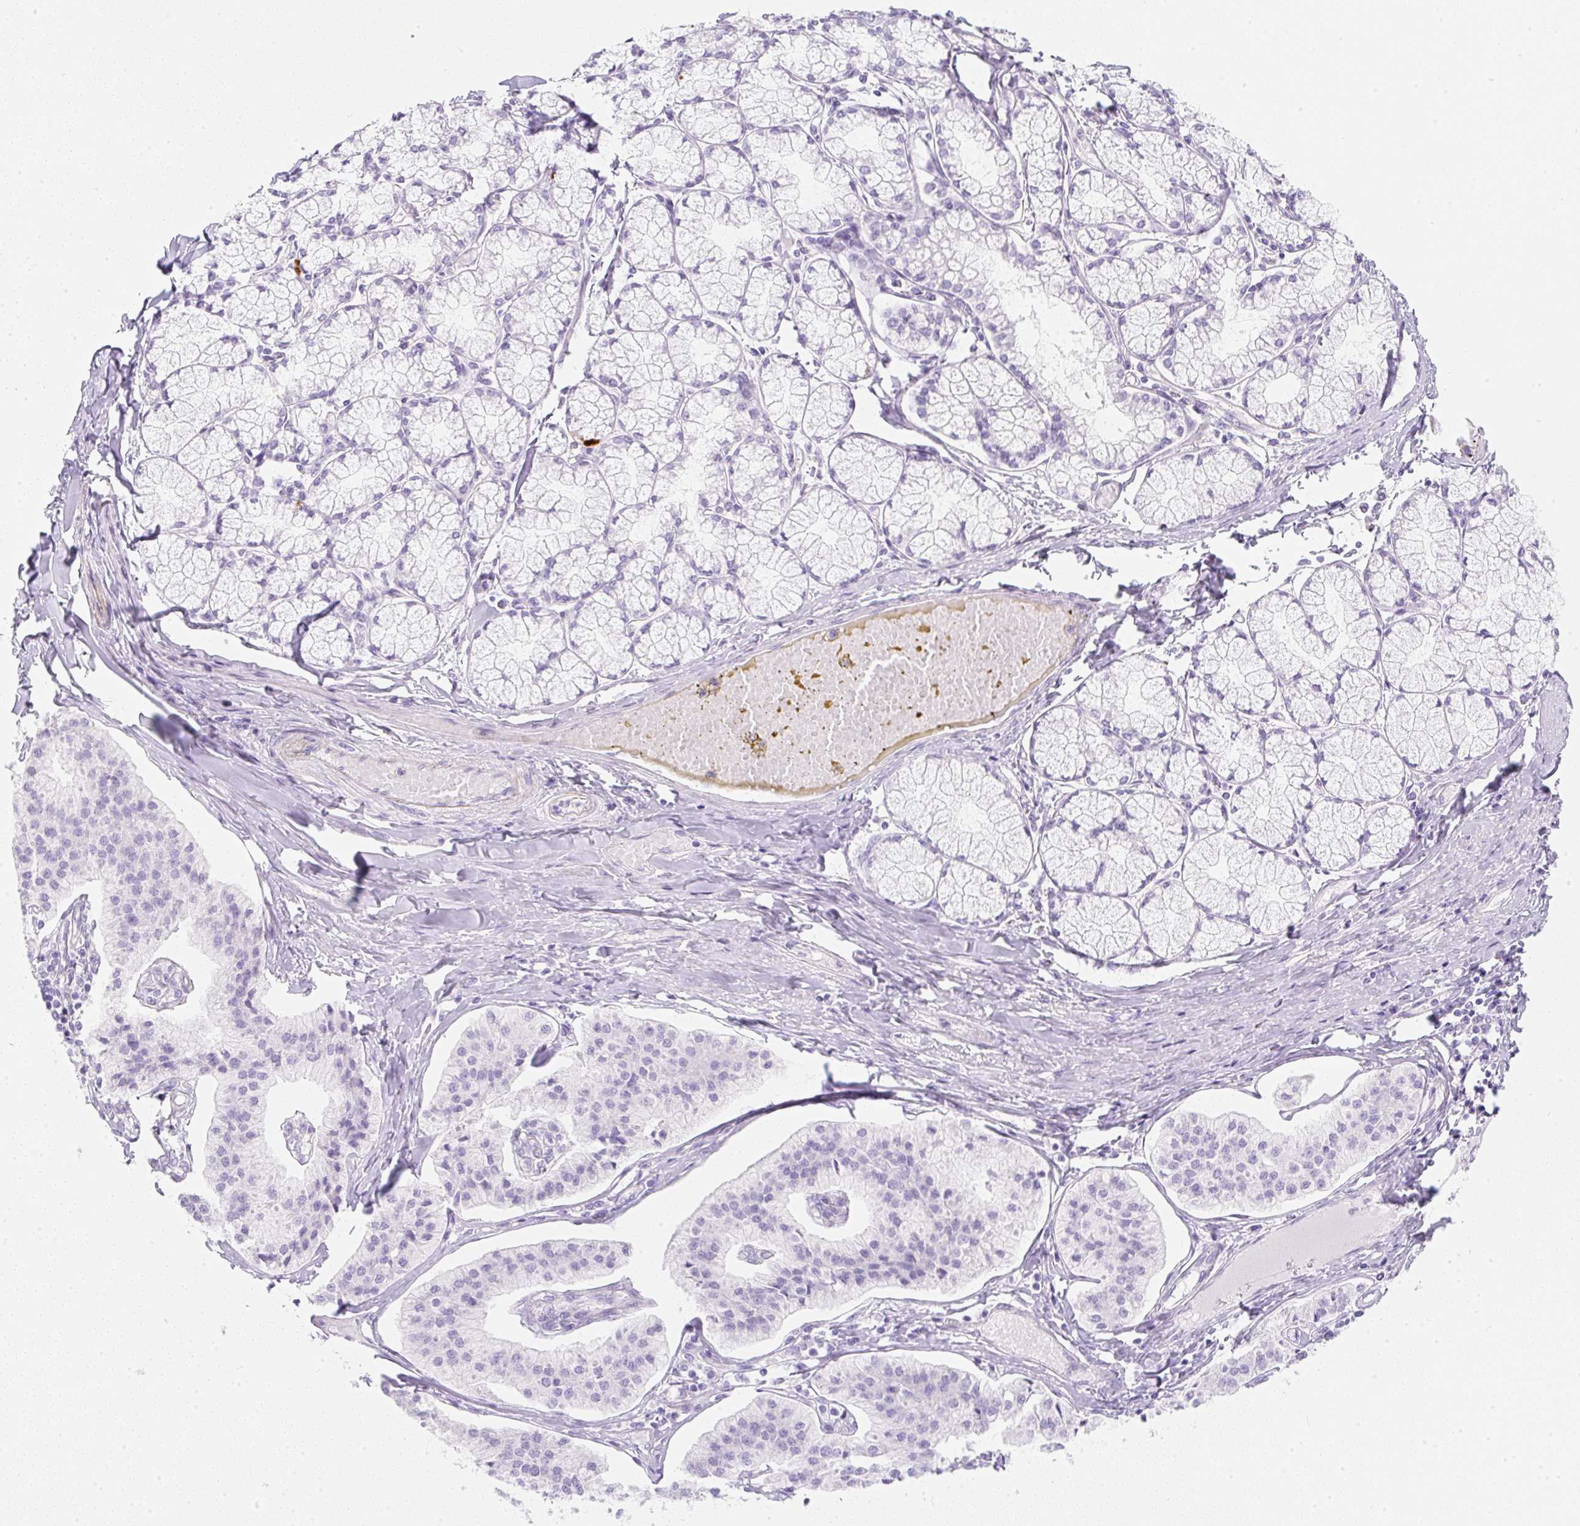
{"staining": {"intensity": "negative", "quantity": "none", "location": "none"}, "tissue": "pancreatic cancer", "cell_type": "Tumor cells", "image_type": "cancer", "snomed": [{"axis": "morphology", "description": "Adenocarcinoma, NOS"}, {"axis": "topography", "description": "Pancreas"}], "caption": "An IHC photomicrograph of pancreatic cancer (adenocarcinoma) is shown. There is no staining in tumor cells of pancreatic cancer (adenocarcinoma).", "gene": "ZNF689", "patient": {"sex": "female", "age": 50}}